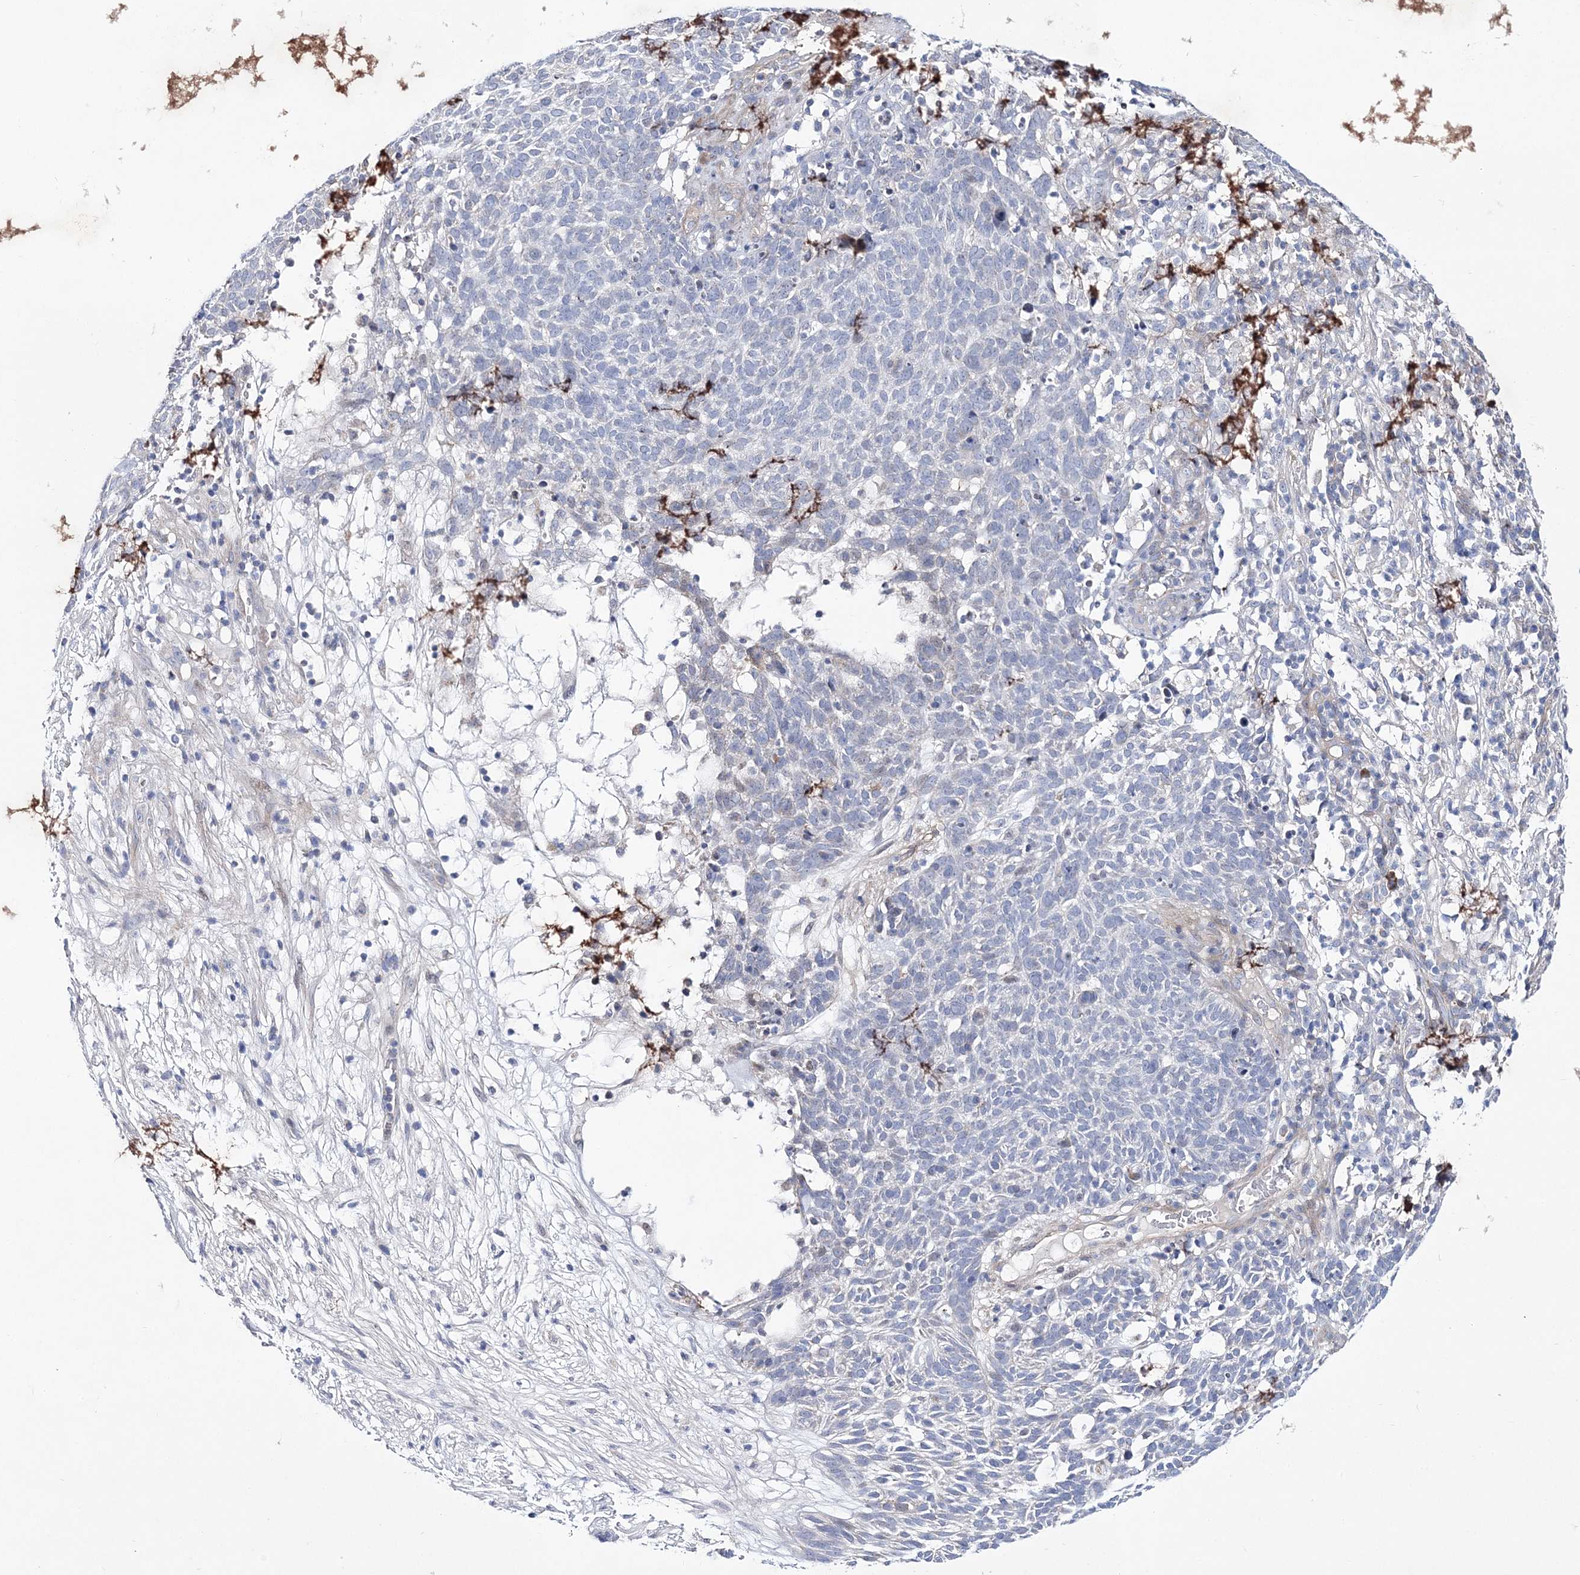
{"staining": {"intensity": "negative", "quantity": "none", "location": "none"}, "tissue": "skin cancer", "cell_type": "Tumor cells", "image_type": "cancer", "snomed": [{"axis": "morphology", "description": "Squamous cell carcinoma, NOS"}, {"axis": "topography", "description": "Skin"}], "caption": "This is a micrograph of immunohistochemistry (IHC) staining of skin squamous cell carcinoma, which shows no positivity in tumor cells.", "gene": "ANO1", "patient": {"sex": "female", "age": 90}}